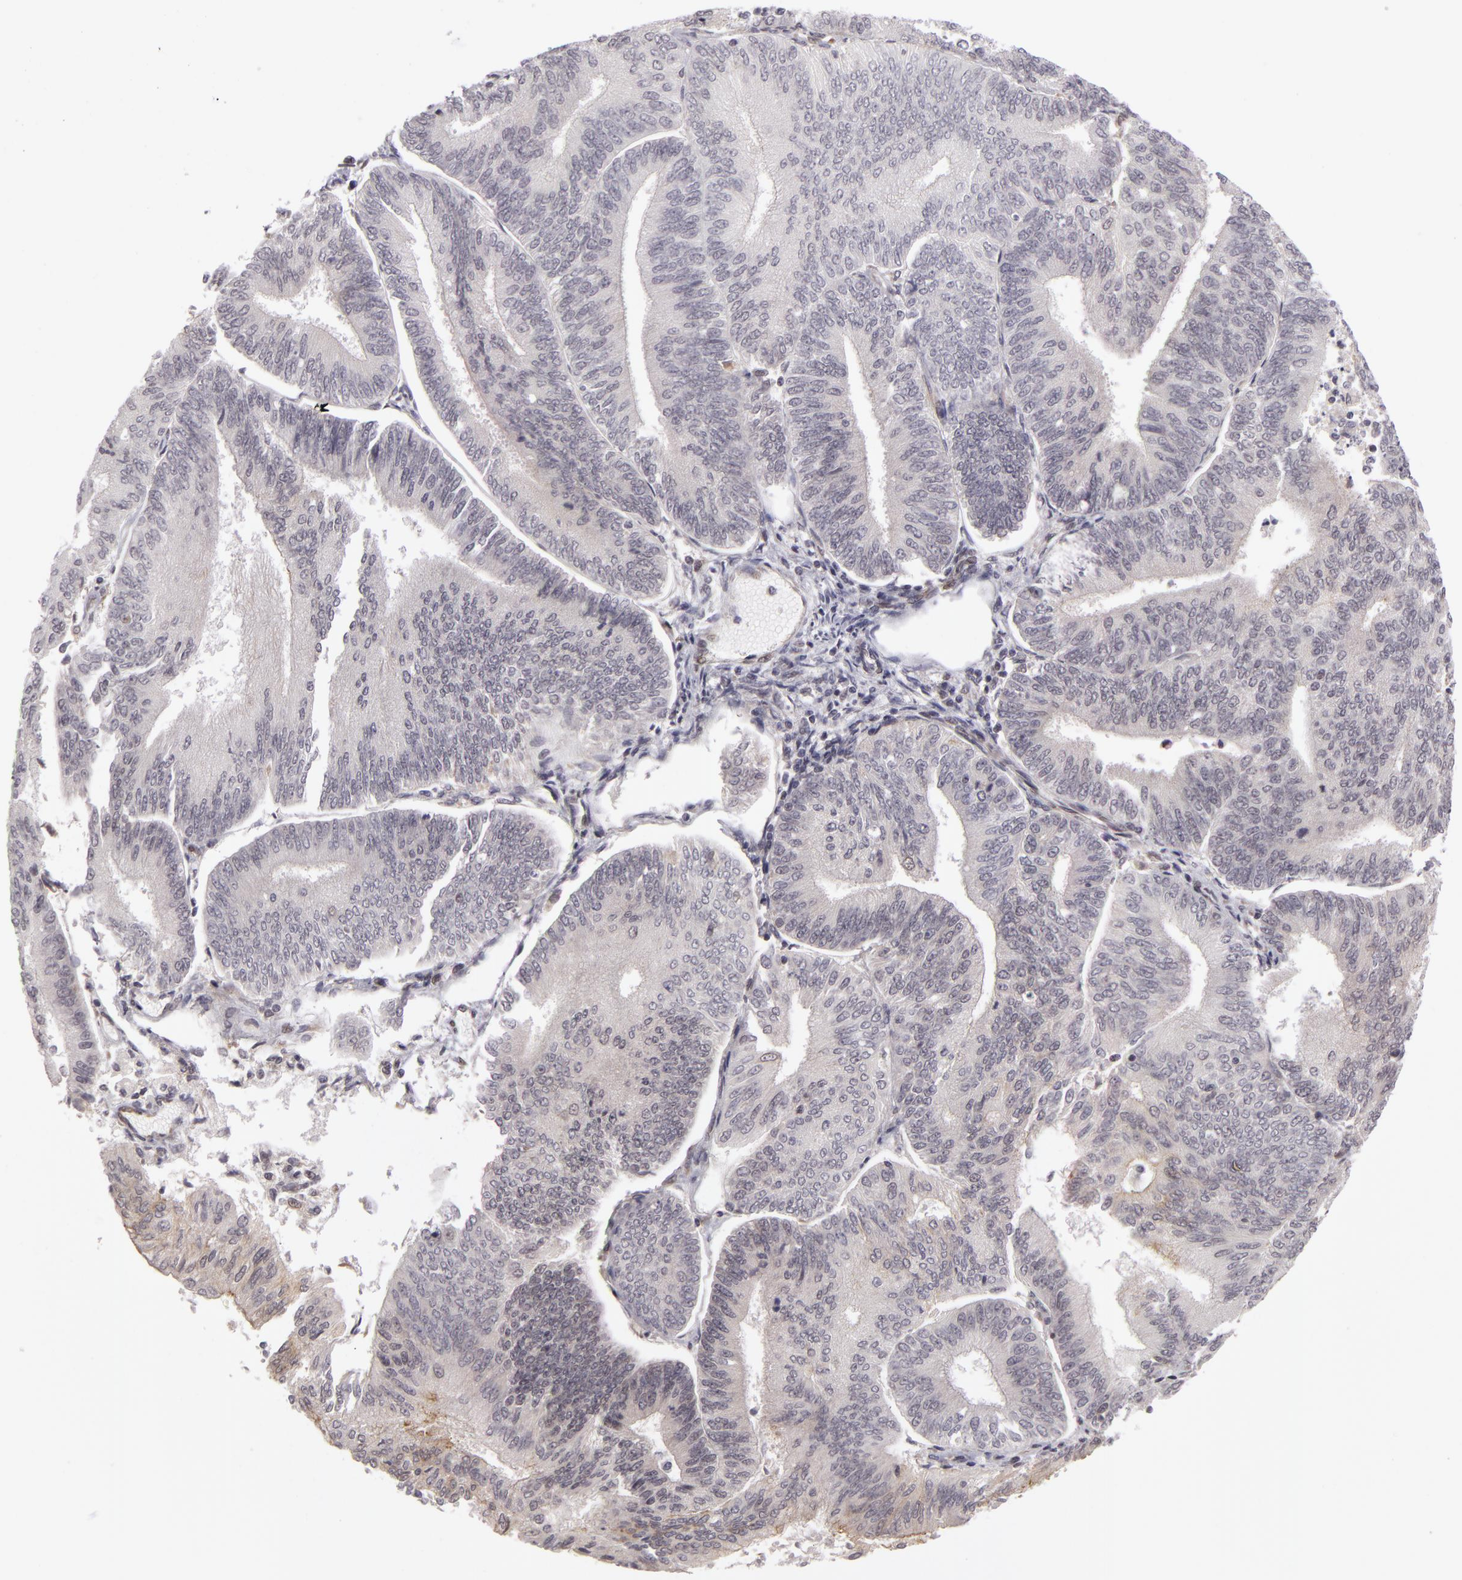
{"staining": {"intensity": "weak", "quantity": "<25%", "location": "nuclear"}, "tissue": "endometrial cancer", "cell_type": "Tumor cells", "image_type": "cancer", "snomed": [{"axis": "morphology", "description": "Adenocarcinoma, NOS"}, {"axis": "topography", "description": "Endometrium"}], "caption": "IHC micrograph of neoplastic tissue: human endometrial cancer stained with DAB shows no significant protein staining in tumor cells.", "gene": "ZNF133", "patient": {"sex": "female", "age": 55}}